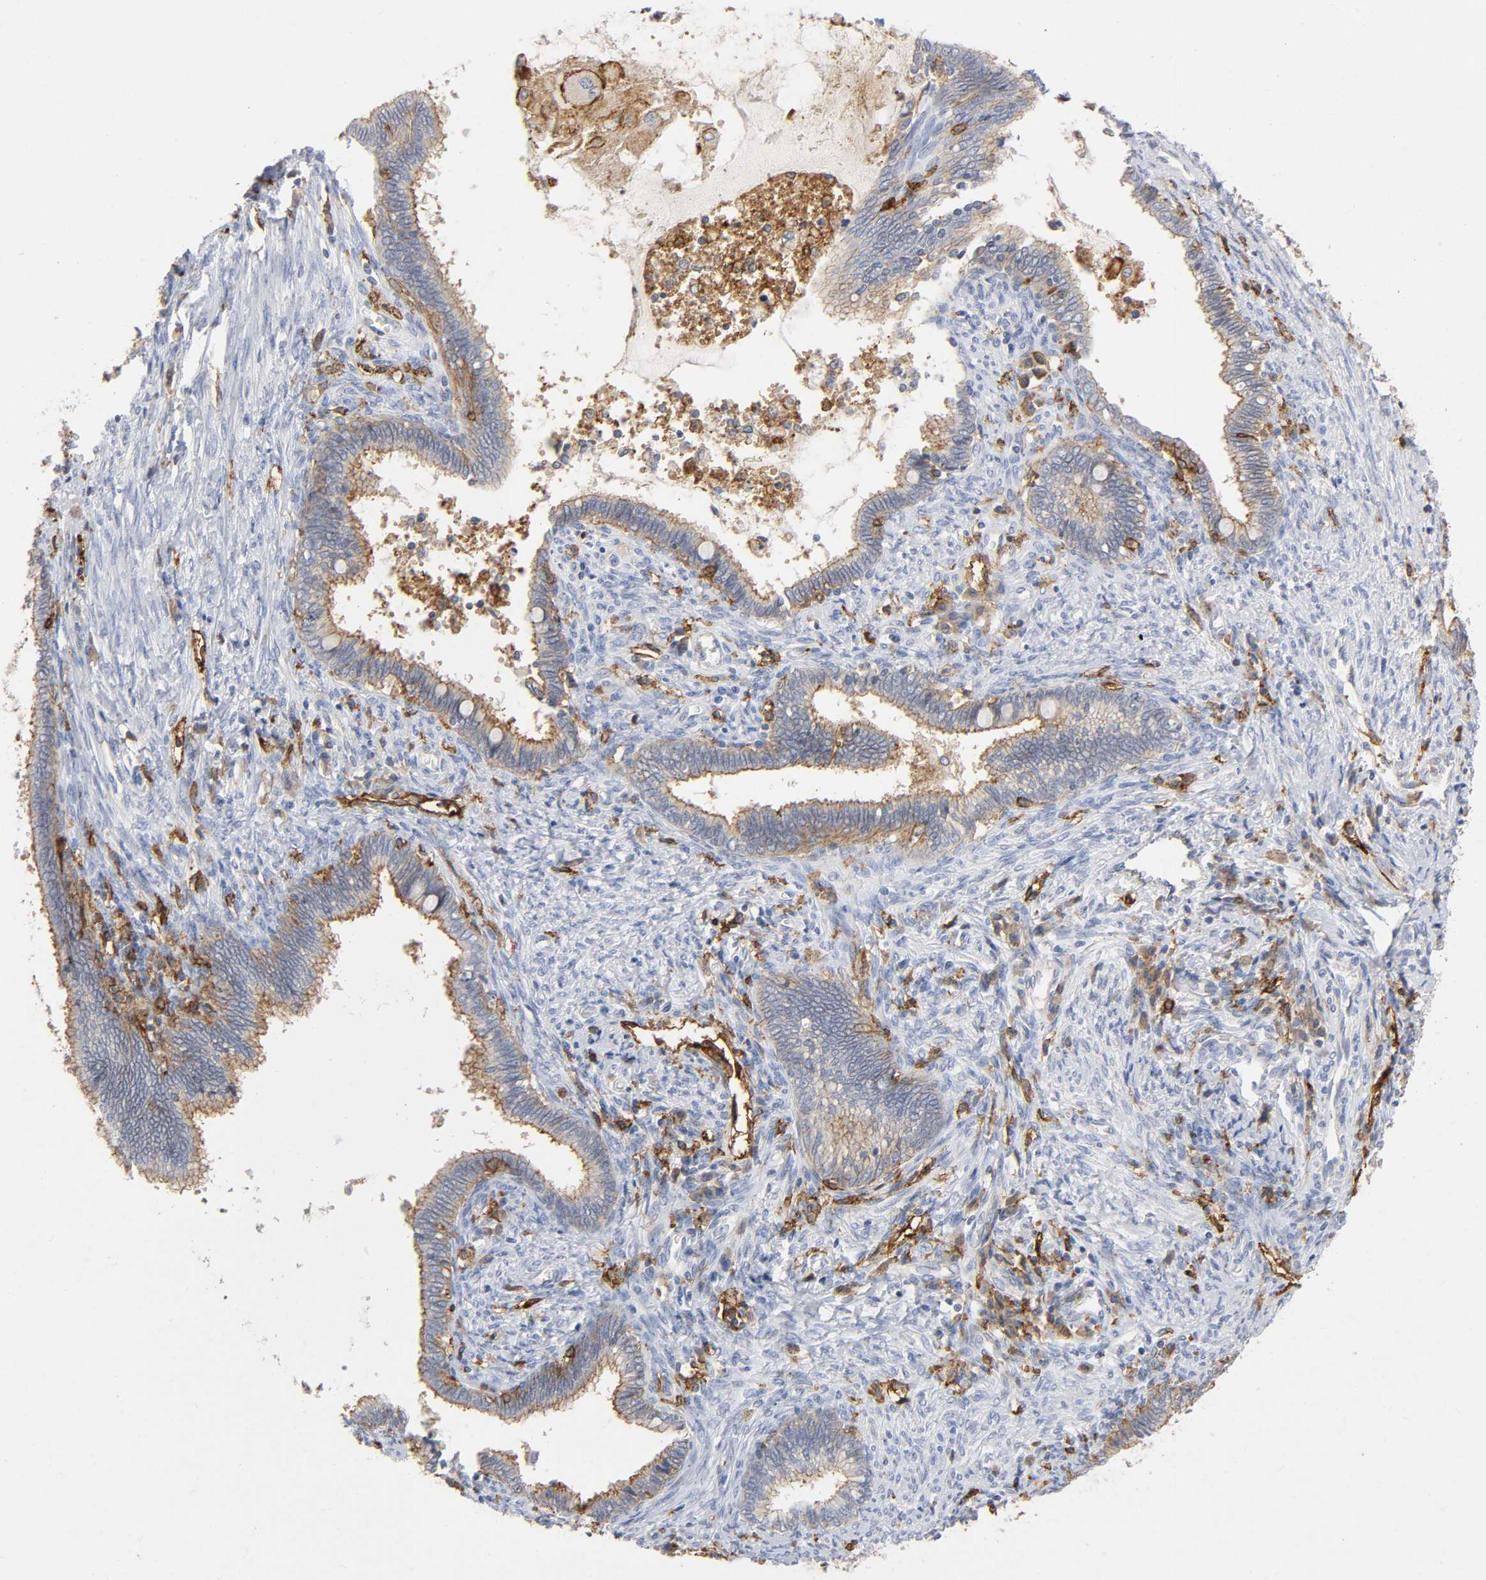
{"staining": {"intensity": "negative", "quantity": "none", "location": "none"}, "tissue": "cervical cancer", "cell_type": "Tumor cells", "image_type": "cancer", "snomed": [{"axis": "morphology", "description": "Adenocarcinoma, NOS"}, {"axis": "topography", "description": "Cervix"}], "caption": "Adenocarcinoma (cervical) was stained to show a protein in brown. There is no significant staining in tumor cells. (DAB (3,3'-diaminobenzidine) immunohistochemistry (IHC), high magnification).", "gene": "LYN", "patient": {"sex": "female", "age": 44}}